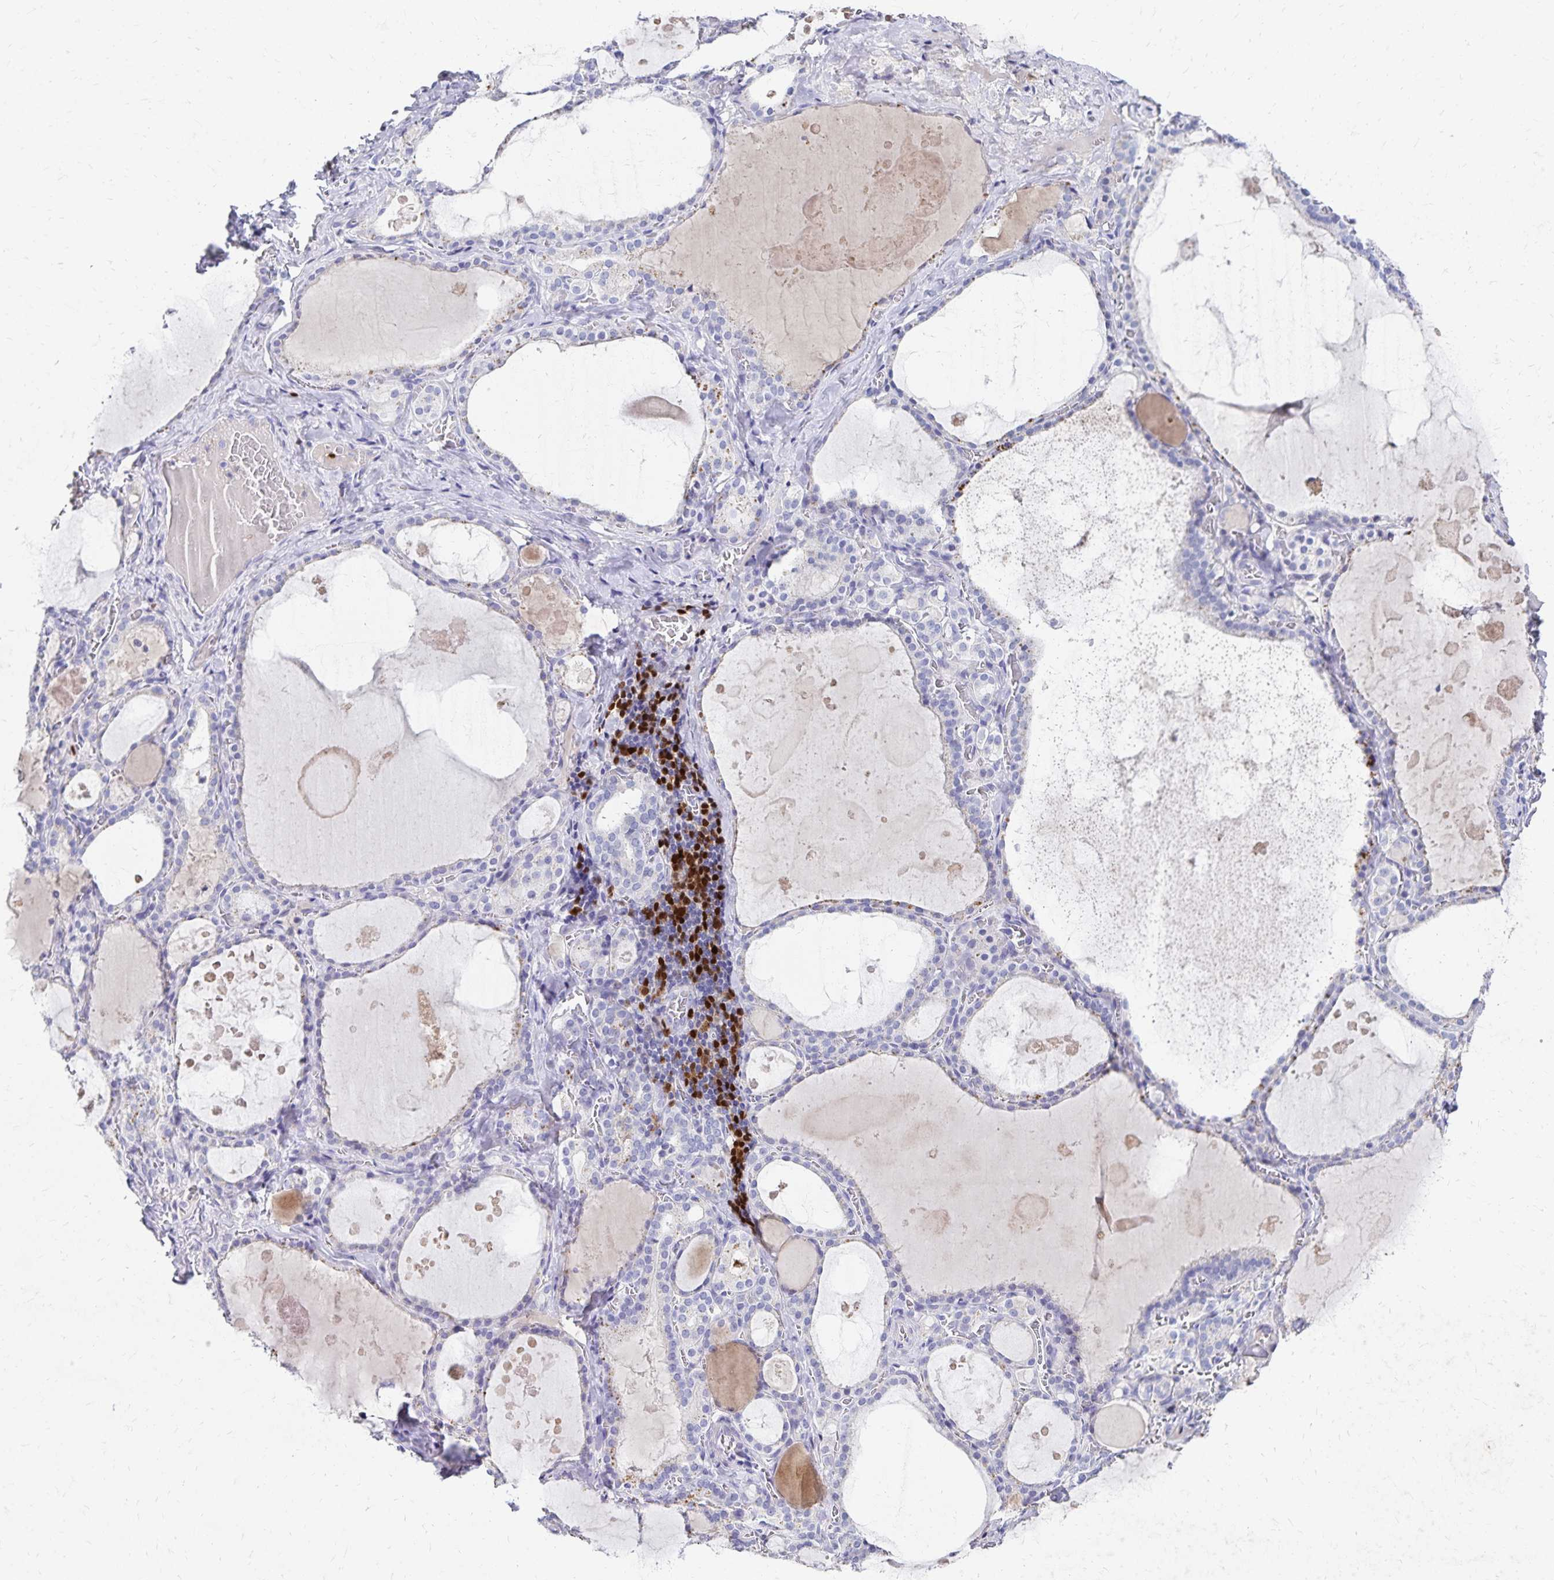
{"staining": {"intensity": "negative", "quantity": "none", "location": "none"}, "tissue": "thyroid gland", "cell_type": "Glandular cells", "image_type": "normal", "snomed": [{"axis": "morphology", "description": "Normal tissue, NOS"}, {"axis": "topography", "description": "Thyroid gland"}], "caption": "Histopathology image shows no protein staining in glandular cells of unremarkable thyroid gland. (DAB IHC, high magnification).", "gene": "PAX5", "patient": {"sex": "male", "age": 56}}